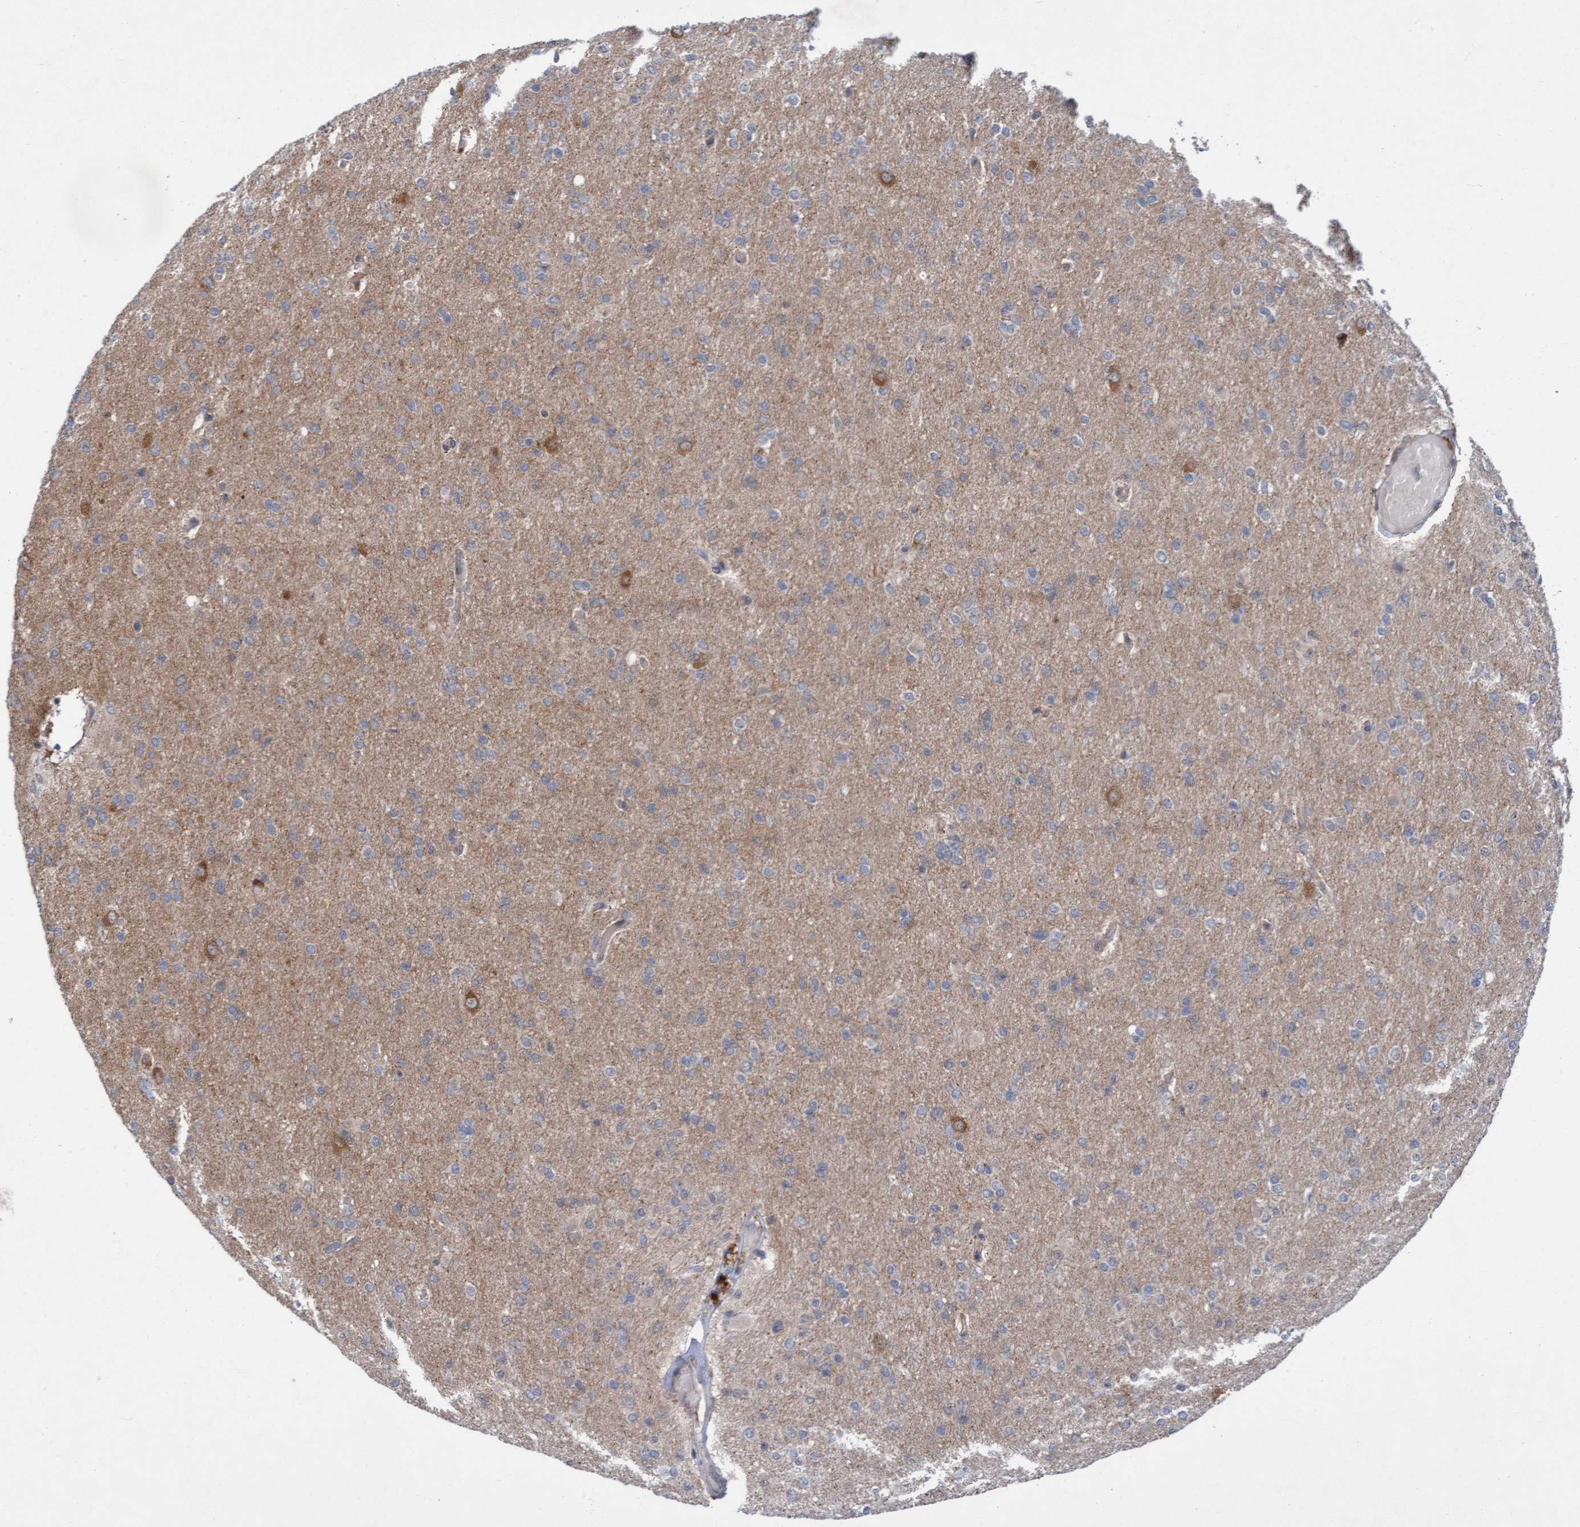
{"staining": {"intensity": "weak", "quantity": "<25%", "location": "cytoplasmic/membranous"}, "tissue": "glioma", "cell_type": "Tumor cells", "image_type": "cancer", "snomed": [{"axis": "morphology", "description": "Glioma, malignant, High grade"}, {"axis": "topography", "description": "Cerebral cortex"}], "caption": "An IHC image of glioma is shown. There is no staining in tumor cells of glioma. (DAB (3,3'-diaminobenzidine) immunohistochemistry (IHC) visualized using brightfield microscopy, high magnification).", "gene": "RAP1GAP2", "patient": {"sex": "female", "age": 36}}